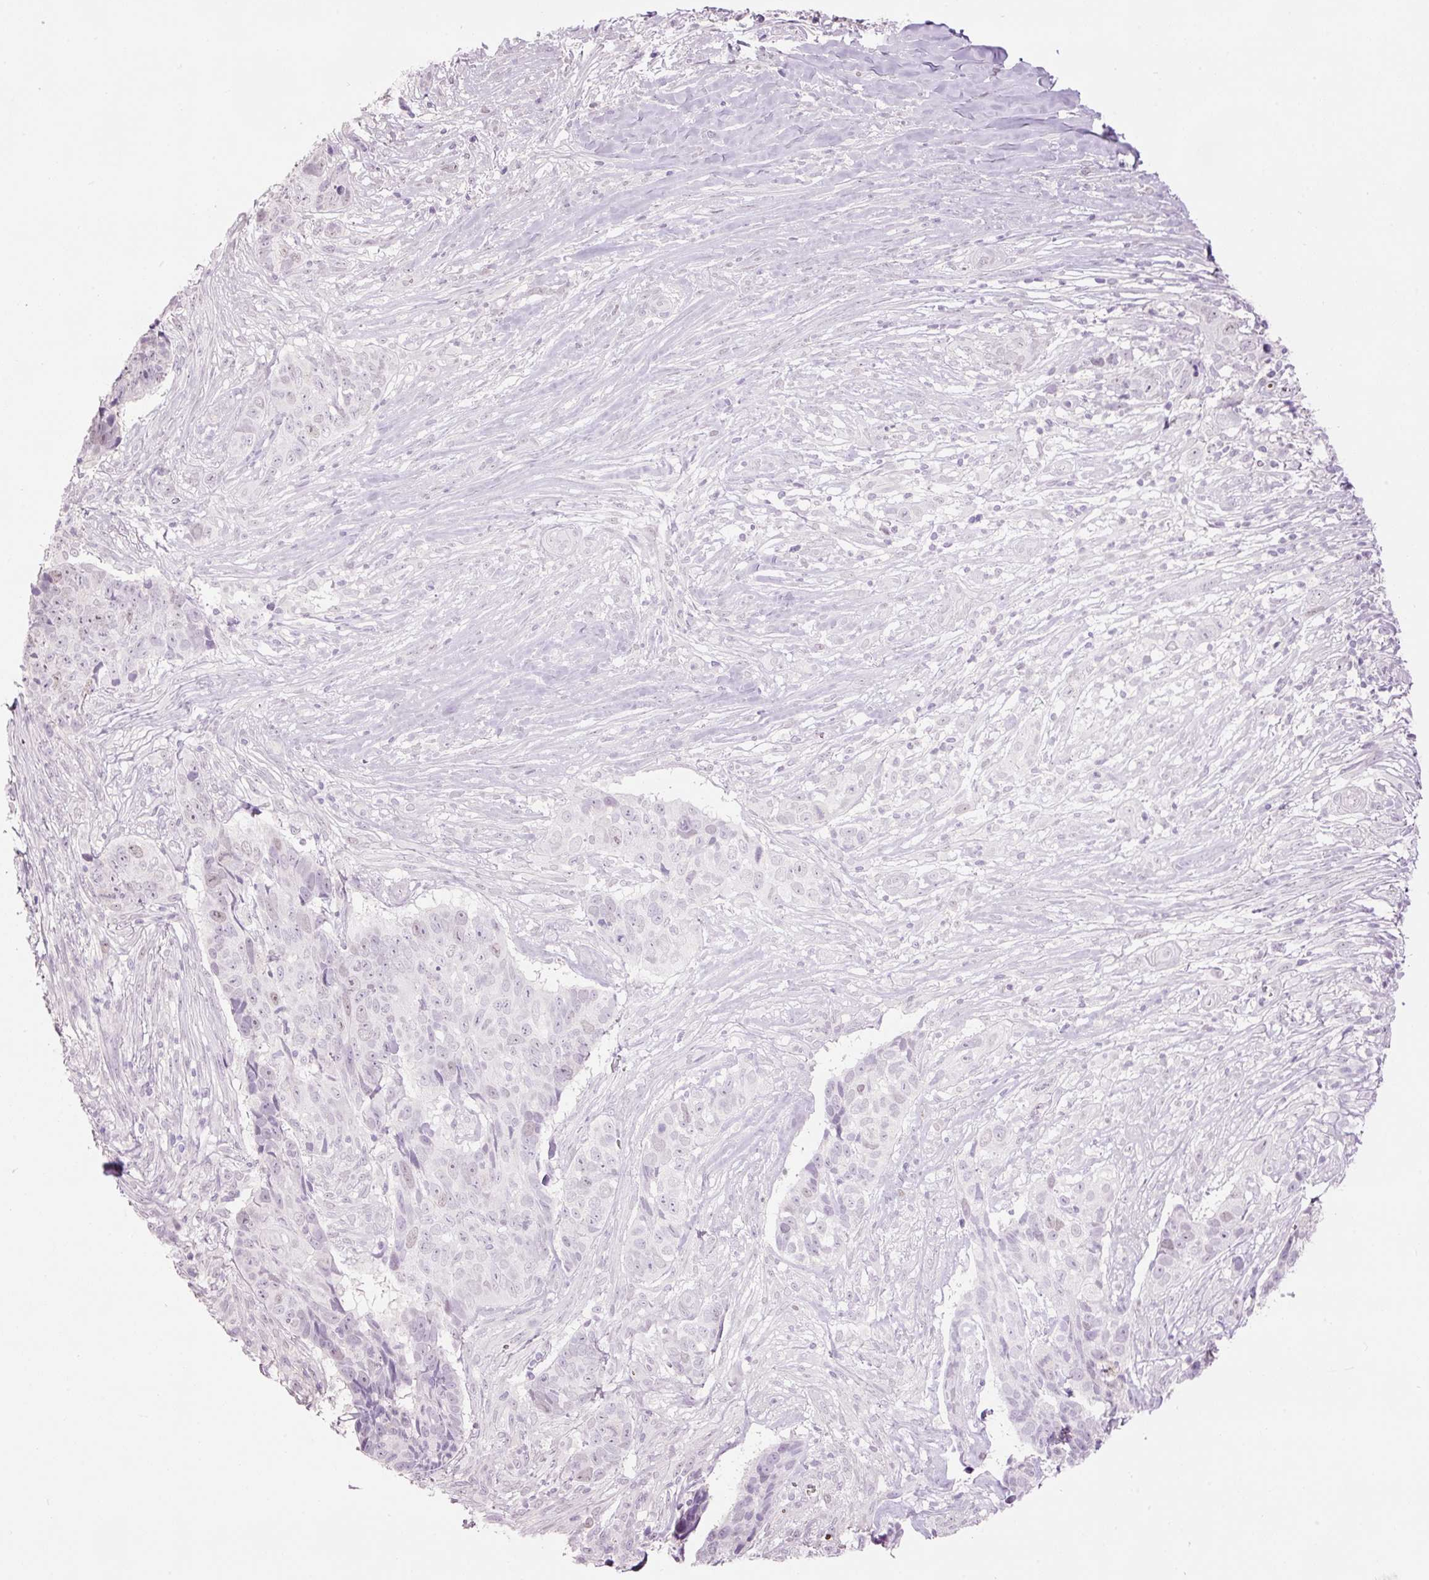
{"staining": {"intensity": "moderate", "quantity": "<25%", "location": "nuclear"}, "tissue": "skin cancer", "cell_type": "Tumor cells", "image_type": "cancer", "snomed": [{"axis": "morphology", "description": "Basal cell carcinoma"}, {"axis": "topography", "description": "Skin"}], "caption": "IHC (DAB) staining of human skin cancer exhibits moderate nuclear protein expression in approximately <25% of tumor cells.", "gene": "LY6G6D", "patient": {"sex": "female", "age": 82}}